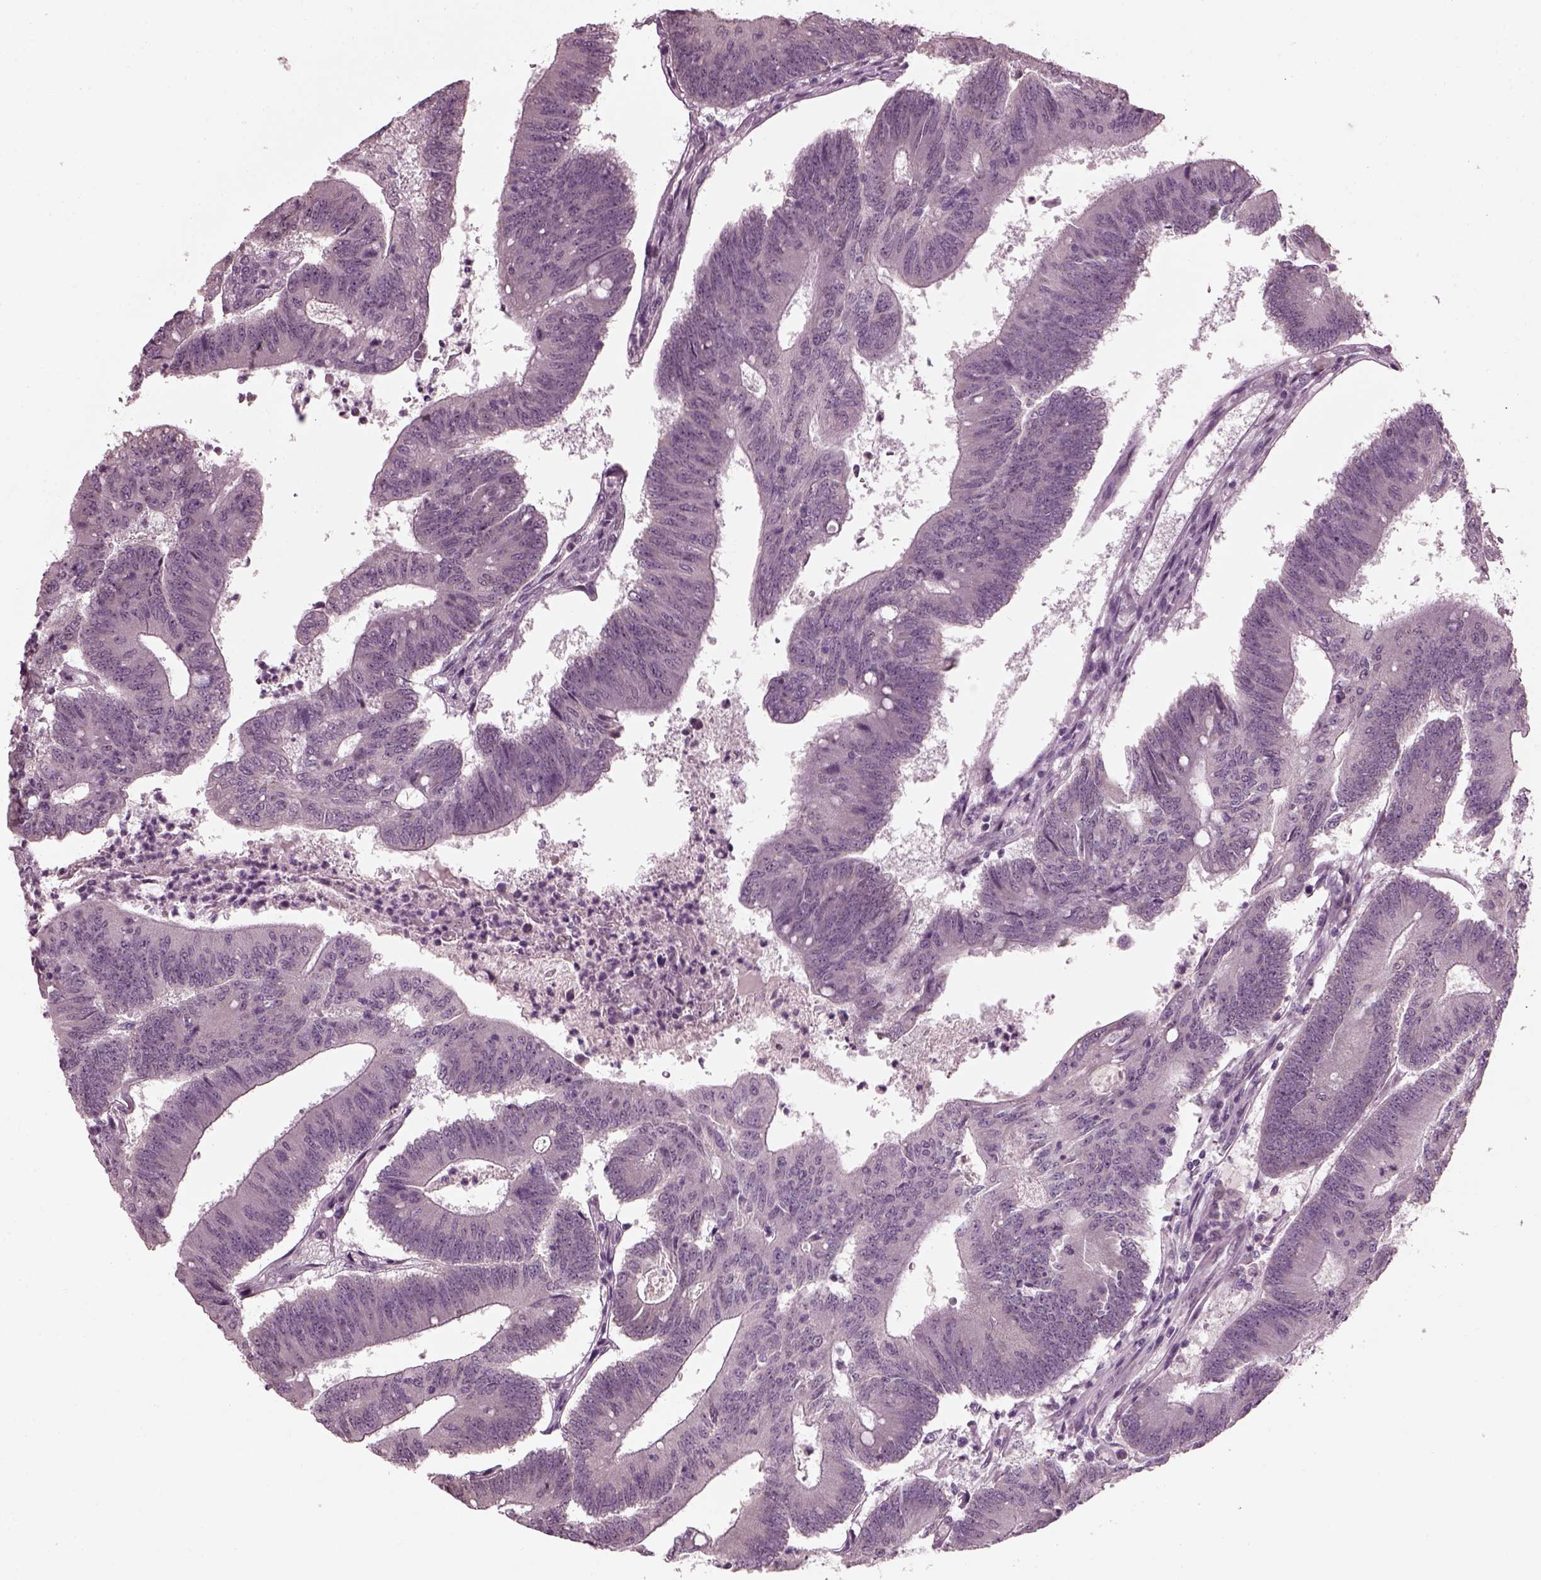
{"staining": {"intensity": "negative", "quantity": "none", "location": "none"}, "tissue": "colorectal cancer", "cell_type": "Tumor cells", "image_type": "cancer", "snomed": [{"axis": "morphology", "description": "Adenocarcinoma, NOS"}, {"axis": "topography", "description": "Colon"}], "caption": "Colorectal cancer was stained to show a protein in brown. There is no significant positivity in tumor cells.", "gene": "CLCN4", "patient": {"sex": "female", "age": 70}}